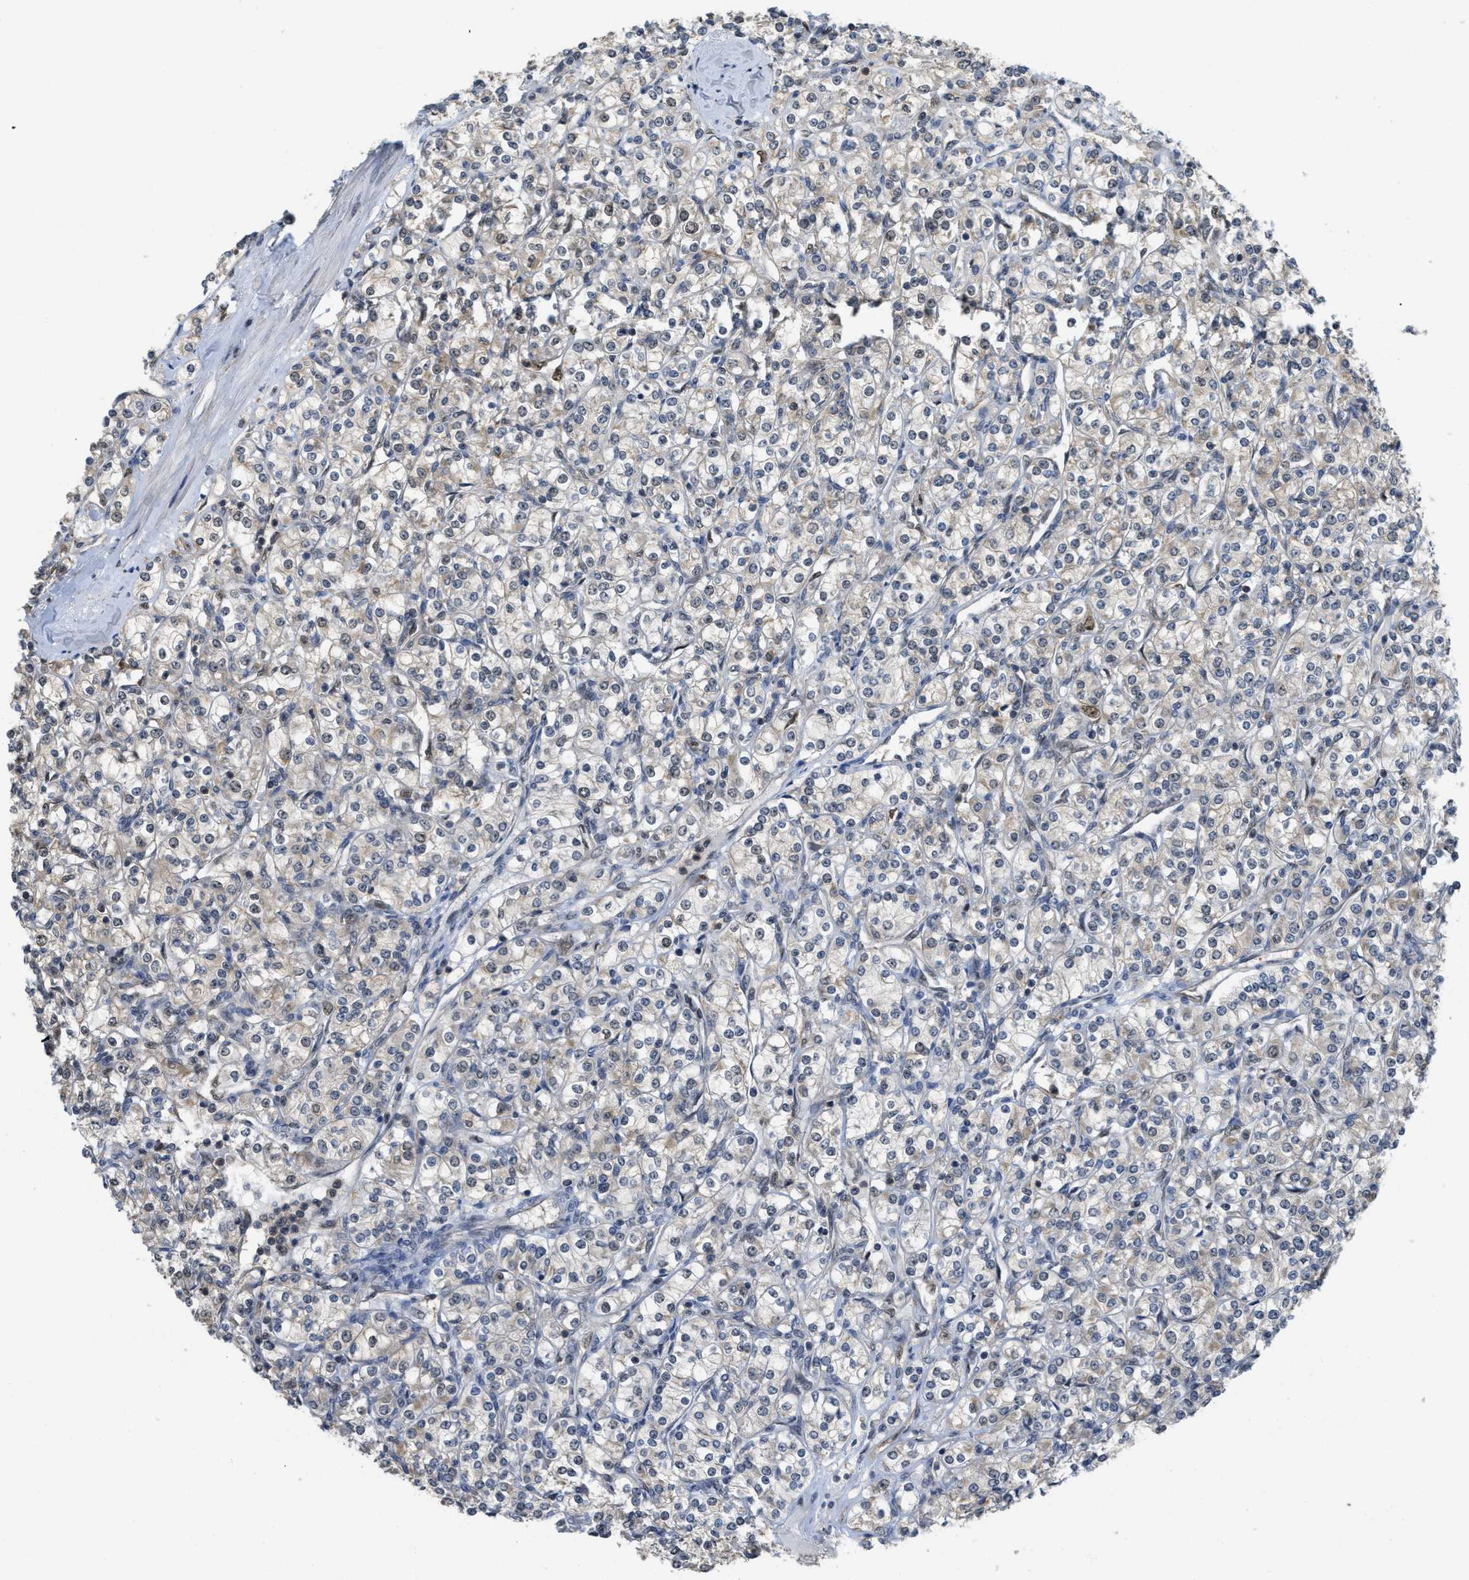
{"staining": {"intensity": "weak", "quantity": "25%-75%", "location": "cytoplasmic/membranous,nuclear"}, "tissue": "renal cancer", "cell_type": "Tumor cells", "image_type": "cancer", "snomed": [{"axis": "morphology", "description": "Adenocarcinoma, NOS"}, {"axis": "topography", "description": "Kidney"}], "caption": "Tumor cells reveal weak cytoplasmic/membranous and nuclear staining in approximately 25%-75% of cells in renal cancer (adenocarcinoma). The staining was performed using DAB to visualize the protein expression in brown, while the nuclei were stained in blue with hematoxylin (Magnification: 20x).", "gene": "PSMC5", "patient": {"sex": "male", "age": 77}}